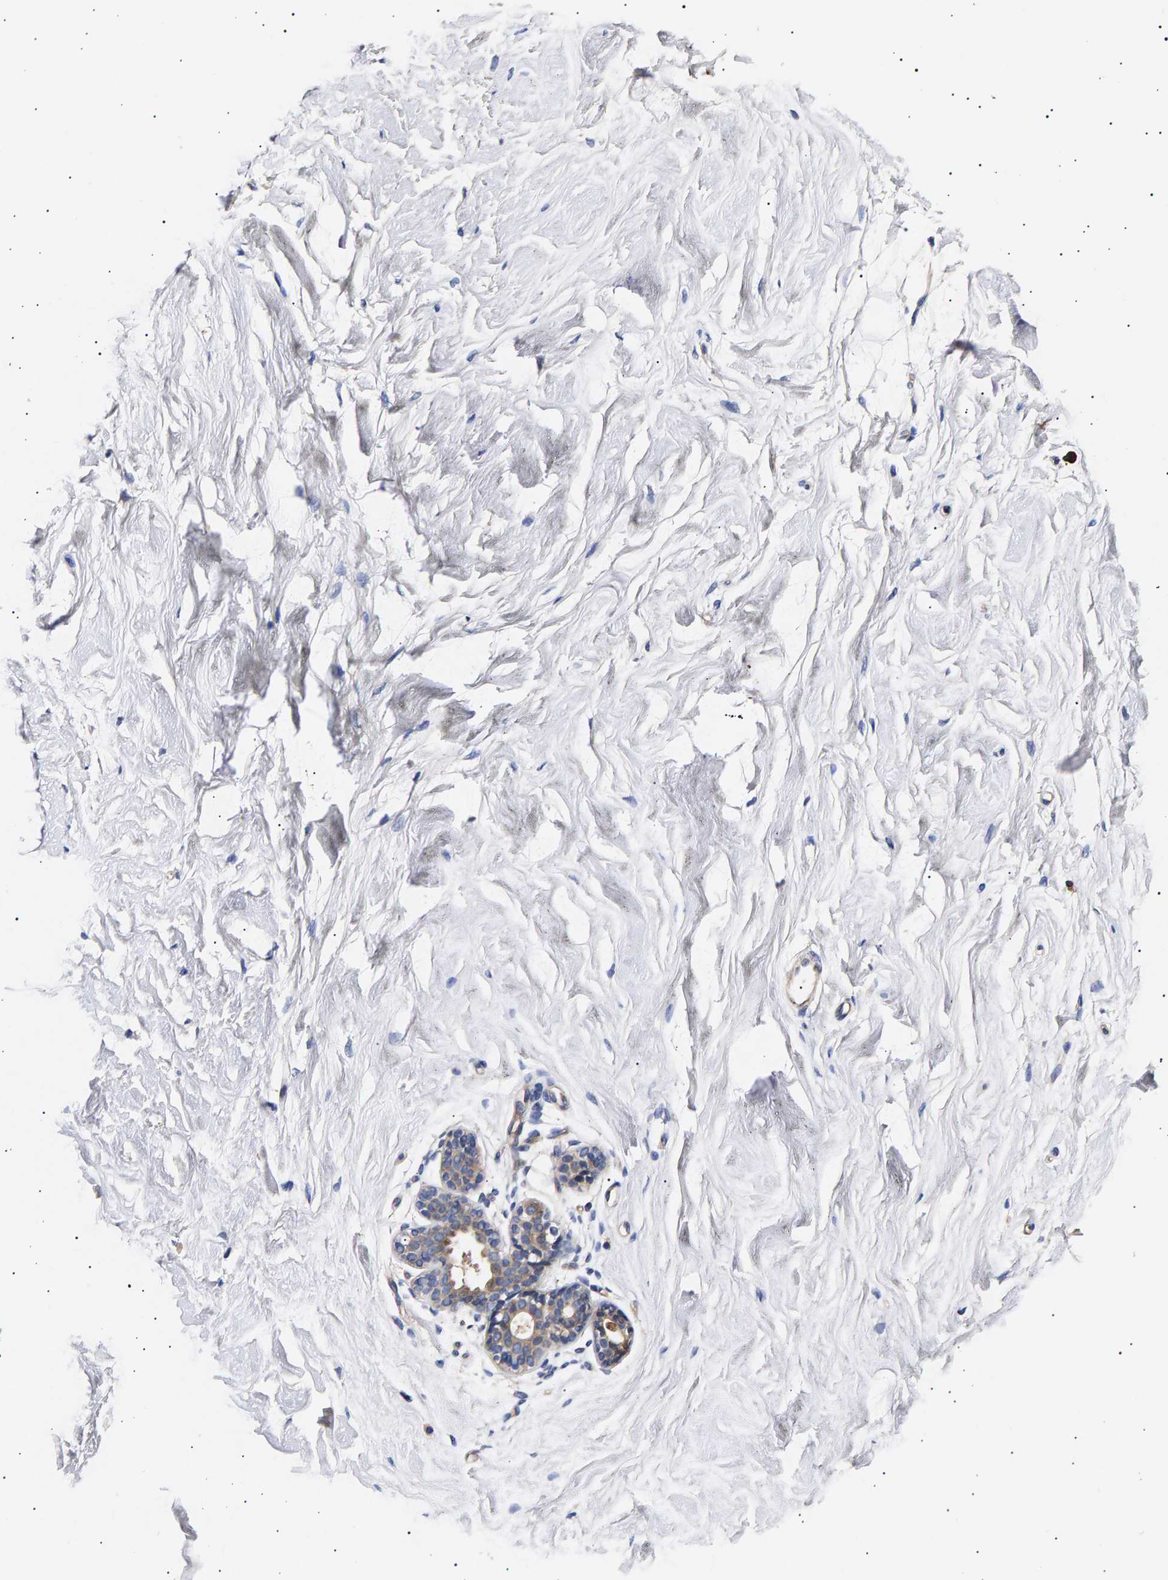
{"staining": {"intensity": "weak", "quantity": ">75%", "location": "cytoplasmic/membranous"}, "tissue": "breast", "cell_type": "Adipocytes", "image_type": "normal", "snomed": [{"axis": "morphology", "description": "Normal tissue, NOS"}, {"axis": "topography", "description": "Breast"}], "caption": "High-magnification brightfield microscopy of normal breast stained with DAB (3,3'-diaminobenzidine) (brown) and counterstained with hematoxylin (blue). adipocytes exhibit weak cytoplasmic/membranous expression is seen in about>75% of cells.", "gene": "ANKRD40", "patient": {"sex": "female", "age": 22}}